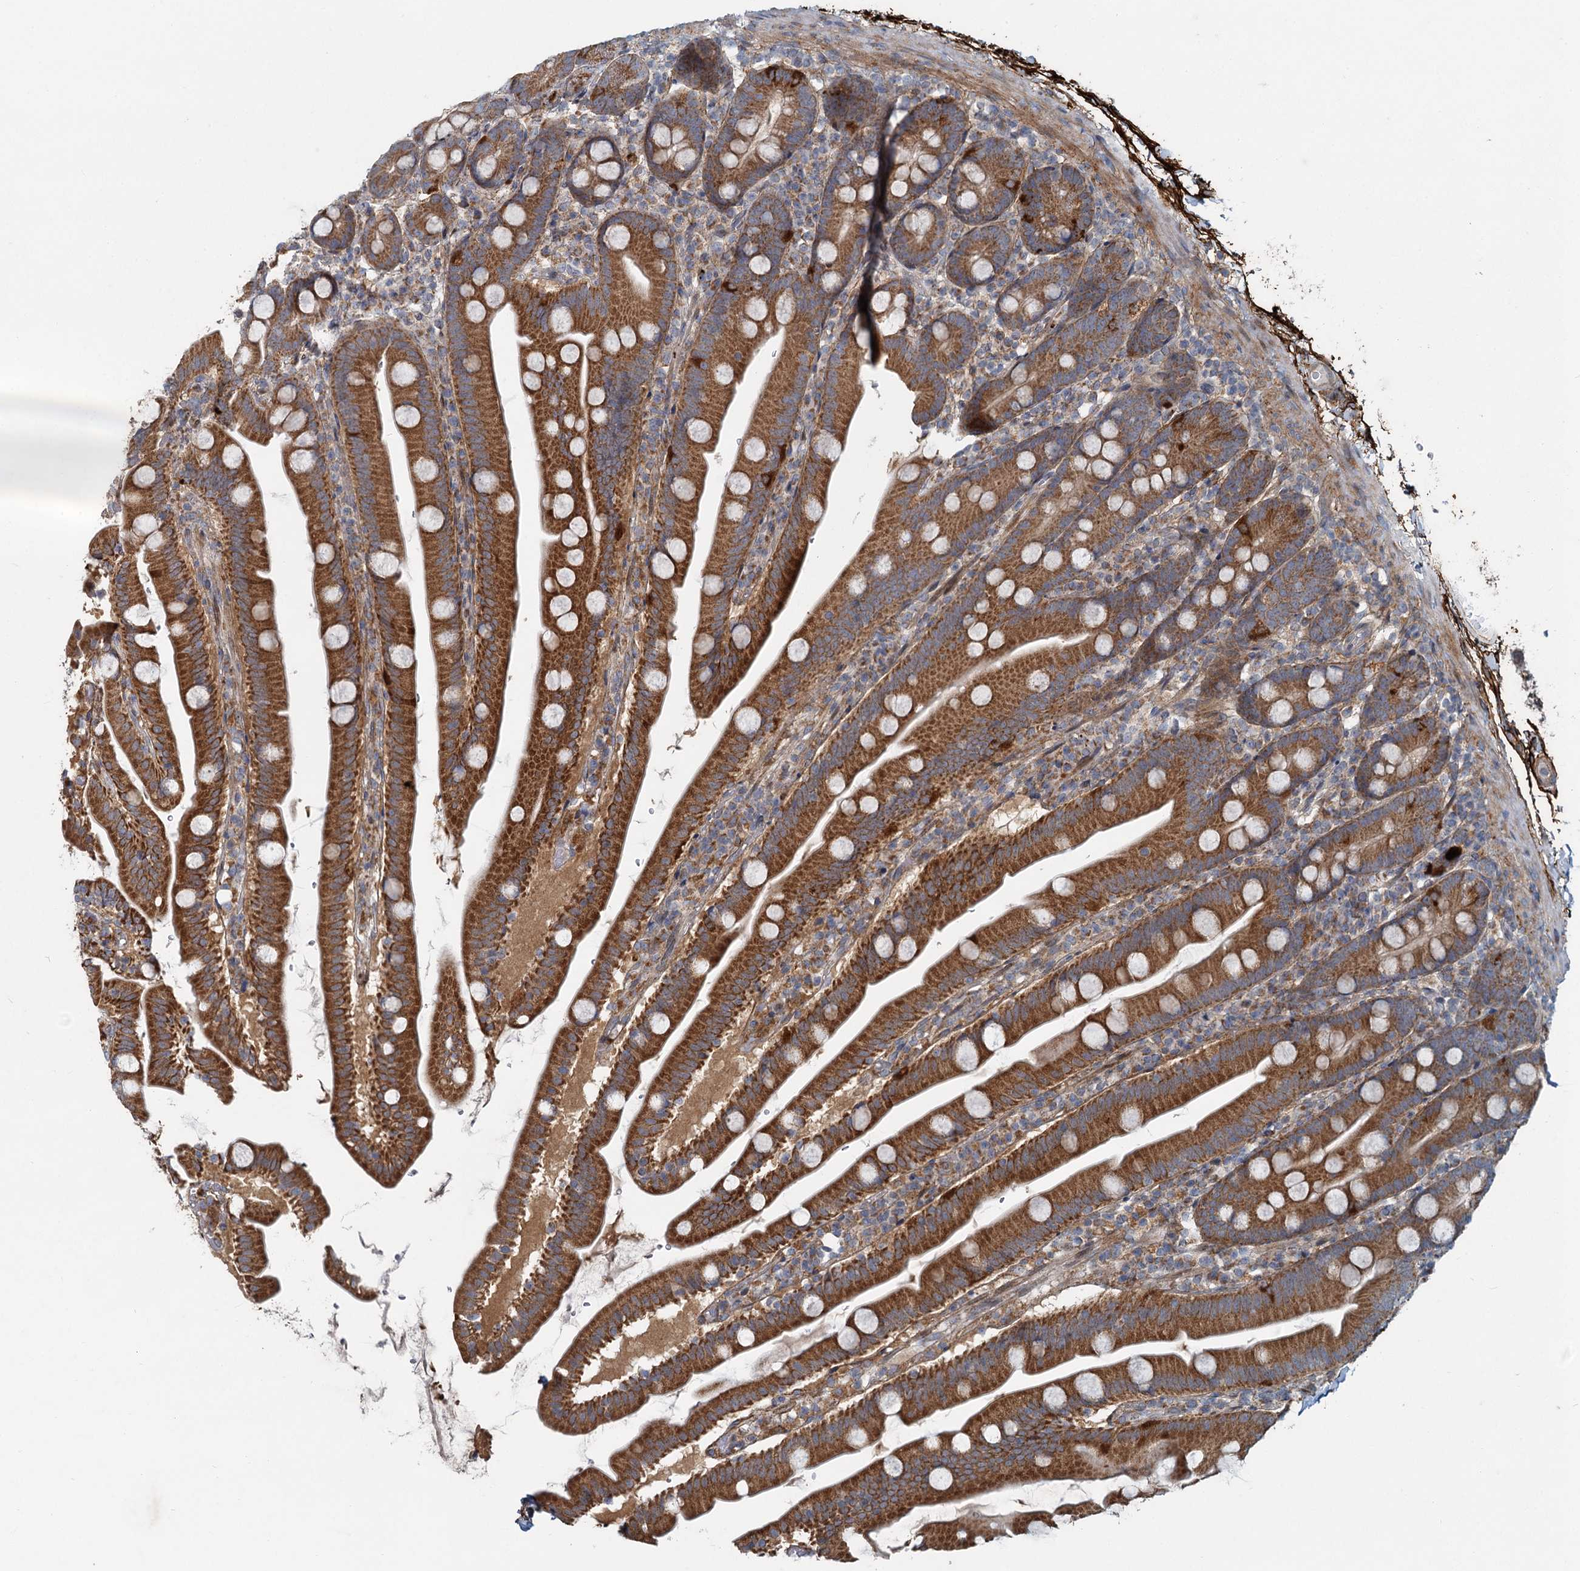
{"staining": {"intensity": "strong", "quantity": ">75%", "location": "cytoplasmic/membranous"}, "tissue": "small intestine", "cell_type": "Glandular cells", "image_type": "normal", "snomed": [{"axis": "morphology", "description": "Normal tissue, NOS"}, {"axis": "topography", "description": "Small intestine"}], "caption": "Small intestine stained for a protein (brown) displays strong cytoplasmic/membranous positive positivity in about >75% of glandular cells.", "gene": "ADCY2", "patient": {"sex": "female", "age": 68}}